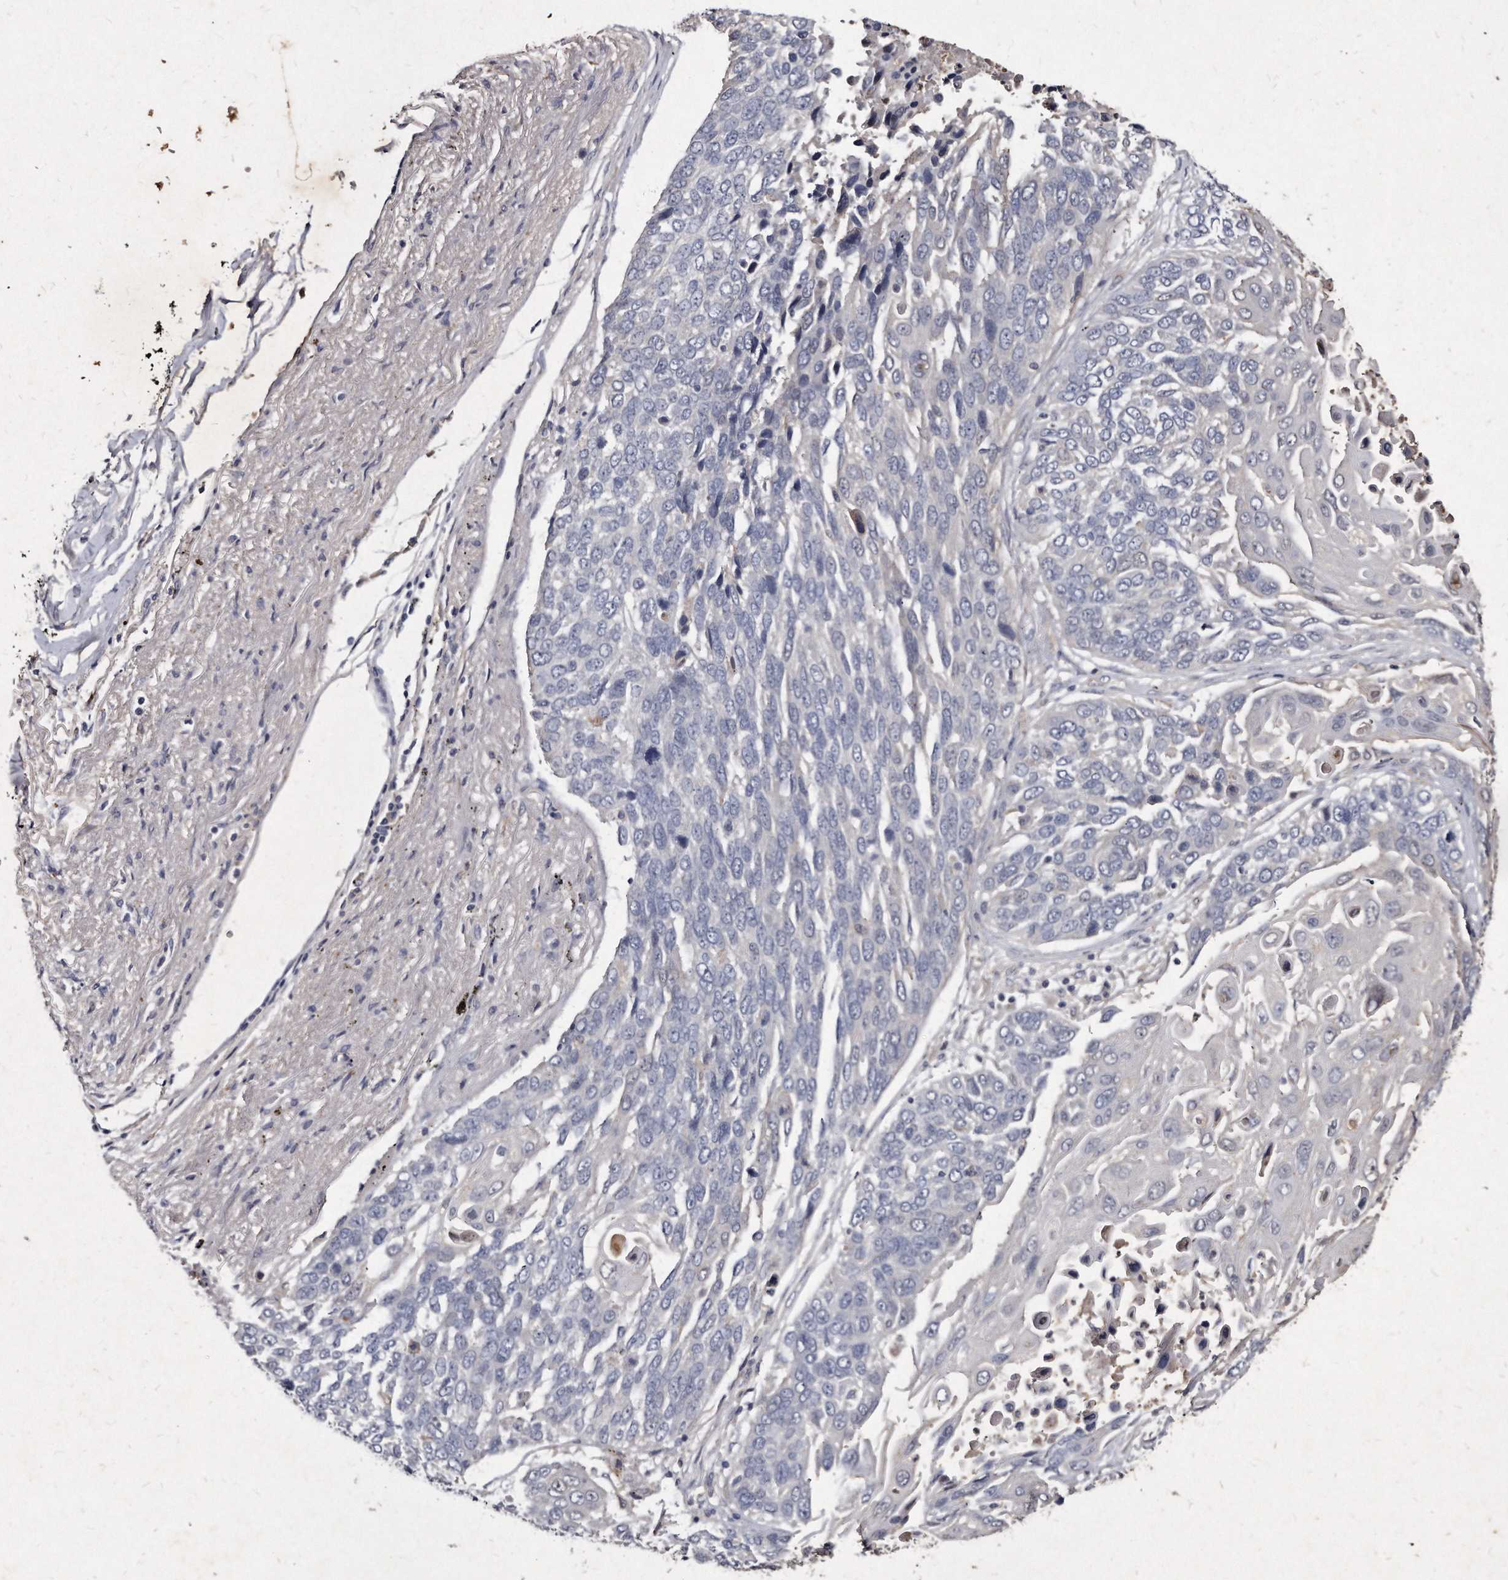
{"staining": {"intensity": "negative", "quantity": "none", "location": "none"}, "tissue": "lung cancer", "cell_type": "Tumor cells", "image_type": "cancer", "snomed": [{"axis": "morphology", "description": "Squamous cell carcinoma, NOS"}, {"axis": "topography", "description": "Lung"}], "caption": "High magnification brightfield microscopy of lung cancer (squamous cell carcinoma) stained with DAB (brown) and counterstained with hematoxylin (blue): tumor cells show no significant expression.", "gene": "KLHDC3", "patient": {"sex": "male", "age": 66}}